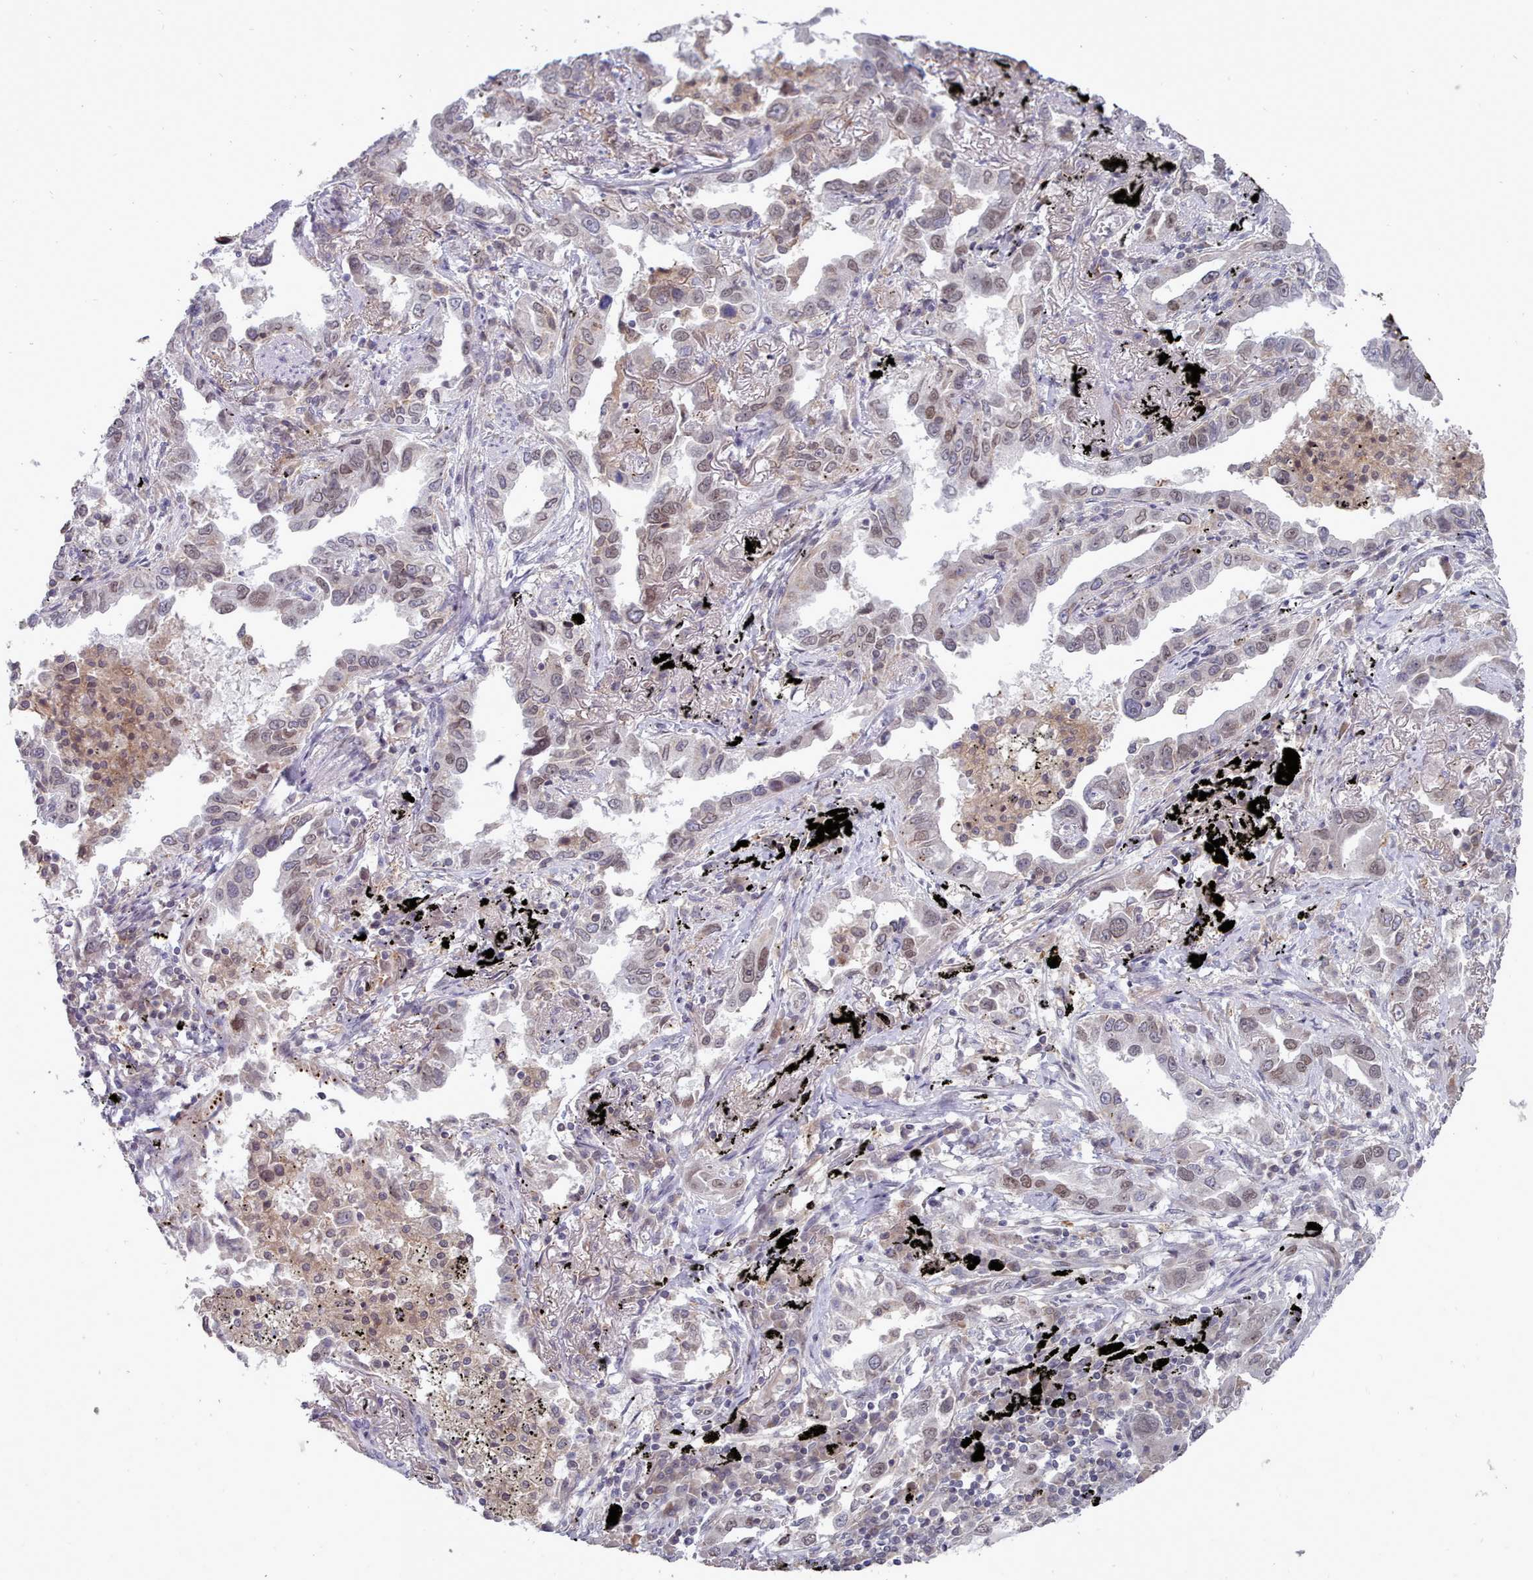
{"staining": {"intensity": "weak", "quantity": "25%-75%", "location": "nuclear"}, "tissue": "lung cancer", "cell_type": "Tumor cells", "image_type": "cancer", "snomed": [{"axis": "morphology", "description": "Adenocarcinoma, NOS"}, {"axis": "topography", "description": "Lung"}], "caption": "Lung adenocarcinoma stained with a protein marker exhibits weak staining in tumor cells.", "gene": "GINS1", "patient": {"sex": "male", "age": 67}}